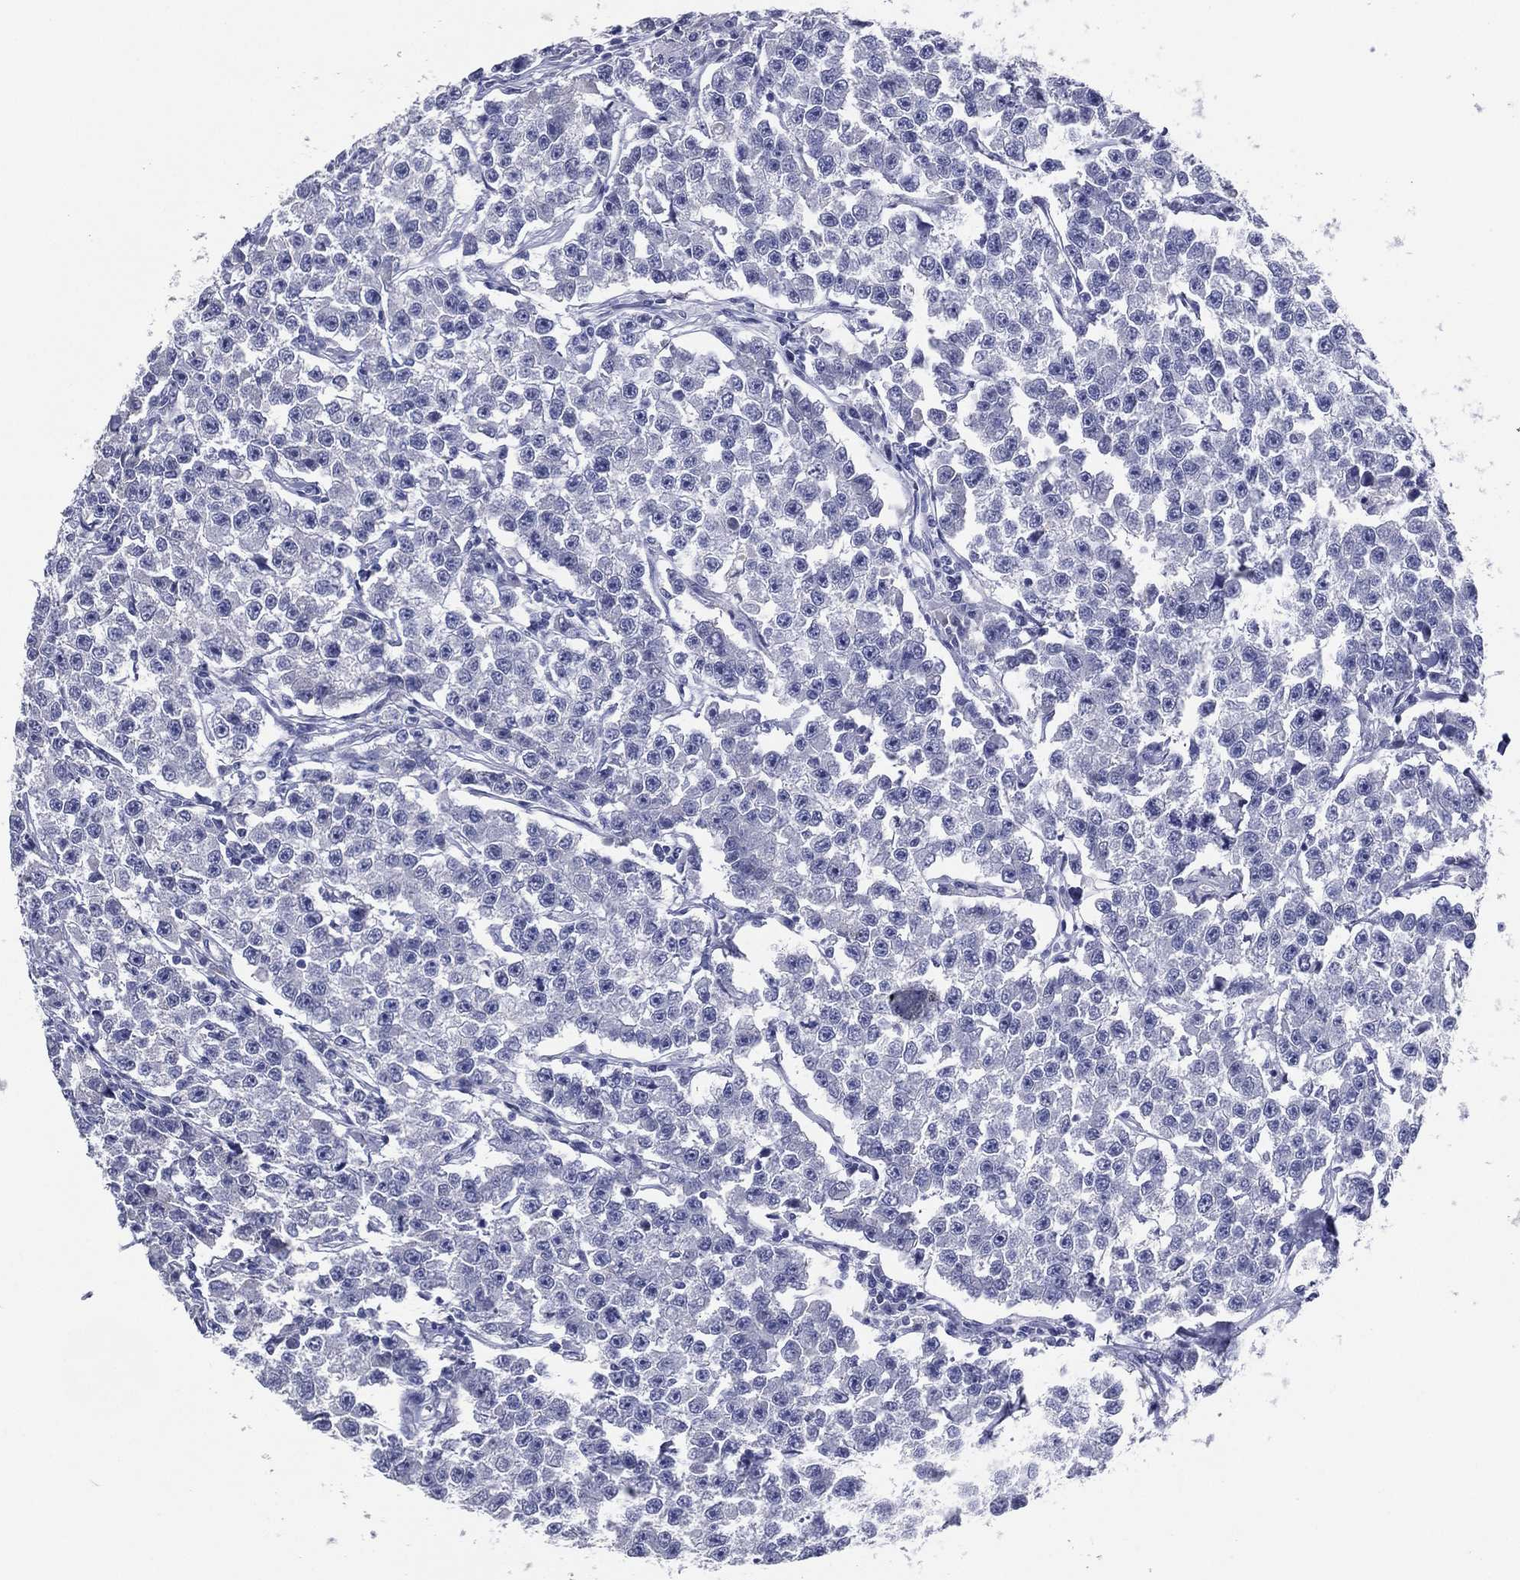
{"staining": {"intensity": "negative", "quantity": "none", "location": "none"}, "tissue": "testis cancer", "cell_type": "Tumor cells", "image_type": "cancer", "snomed": [{"axis": "morphology", "description": "Seminoma, NOS"}, {"axis": "topography", "description": "Testis"}], "caption": "IHC of human testis cancer (seminoma) demonstrates no positivity in tumor cells.", "gene": "TFAP2A", "patient": {"sex": "male", "age": 59}}